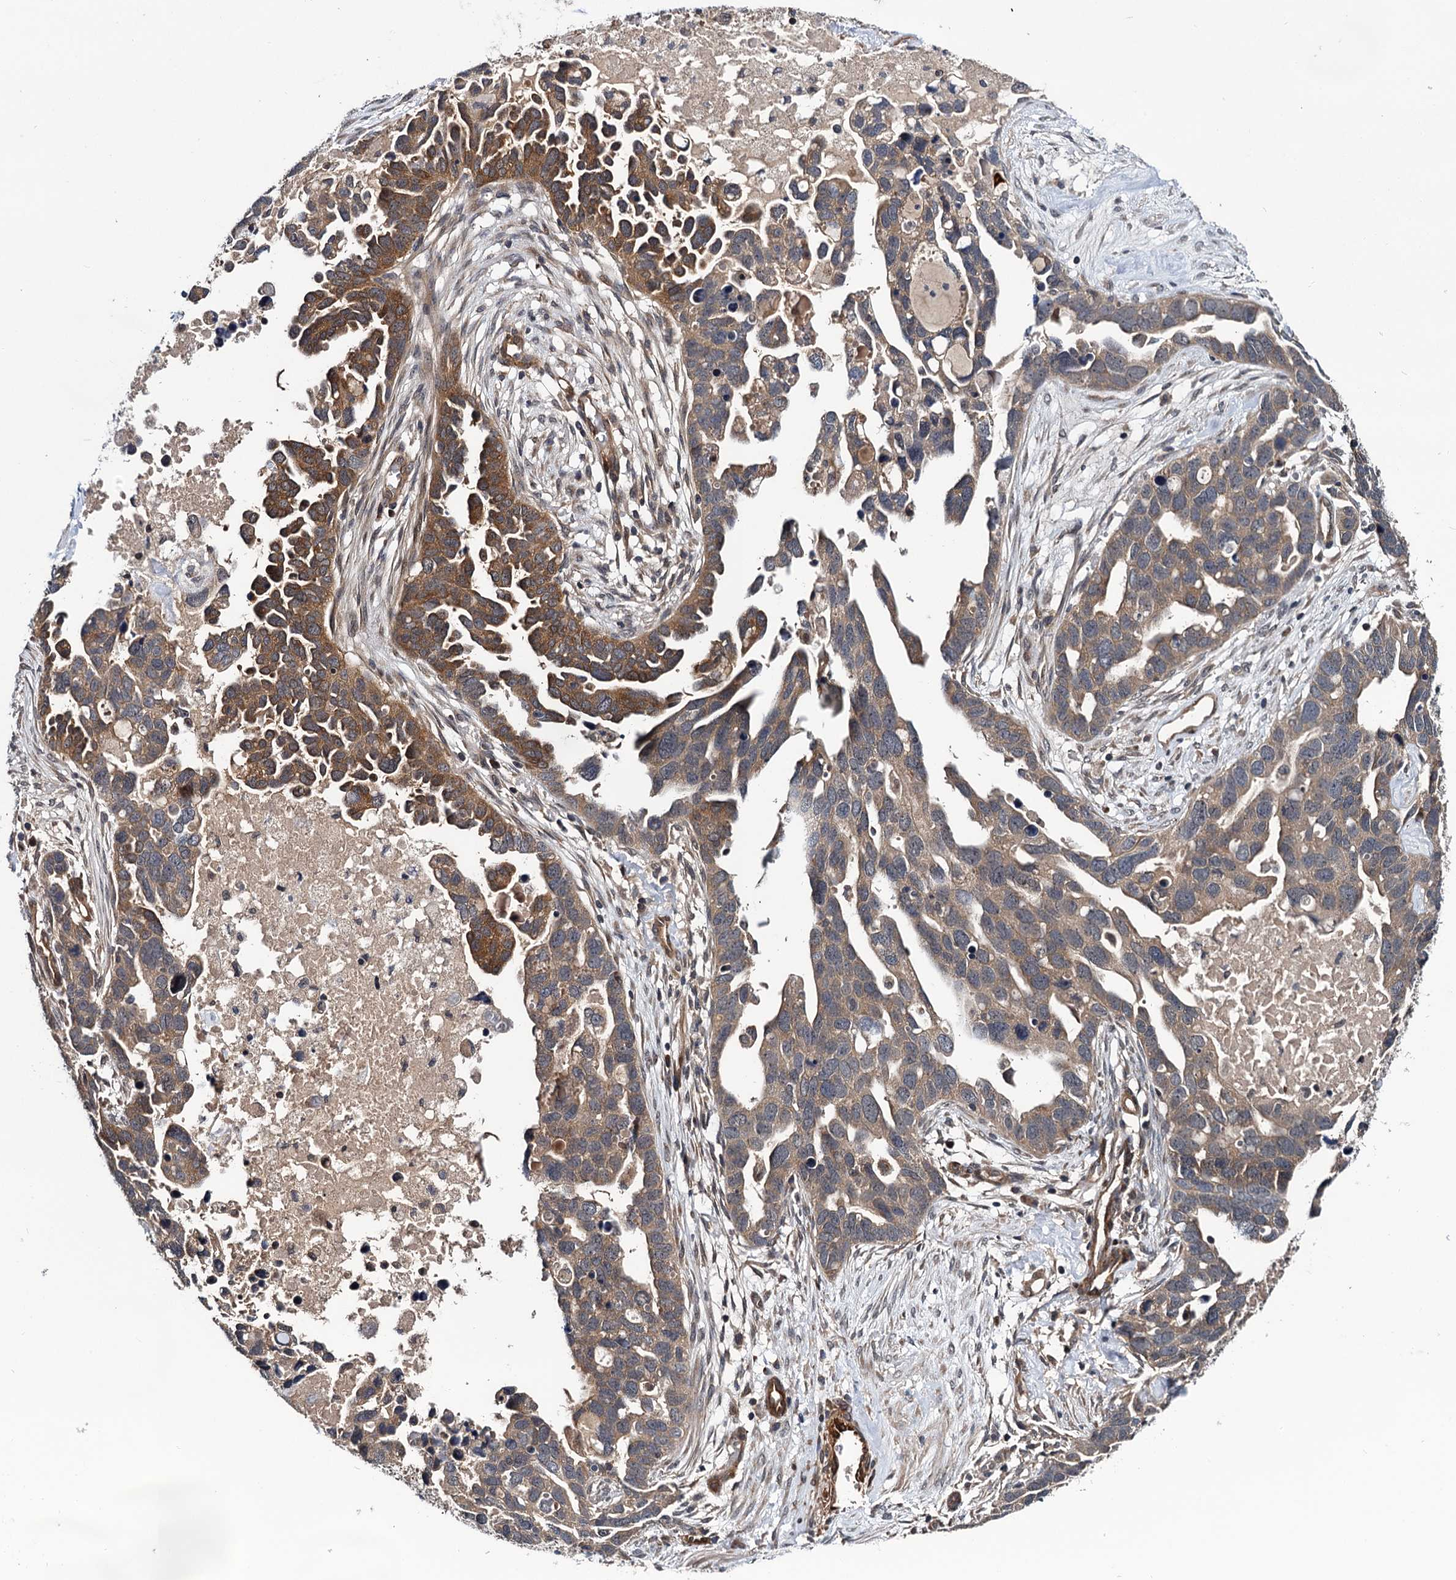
{"staining": {"intensity": "moderate", "quantity": ">75%", "location": "cytoplasmic/membranous"}, "tissue": "ovarian cancer", "cell_type": "Tumor cells", "image_type": "cancer", "snomed": [{"axis": "morphology", "description": "Cystadenocarcinoma, serous, NOS"}, {"axis": "topography", "description": "Ovary"}], "caption": "IHC of human ovarian serous cystadenocarcinoma exhibits medium levels of moderate cytoplasmic/membranous staining in about >75% of tumor cells.", "gene": "ARHGAP42", "patient": {"sex": "female", "age": 54}}